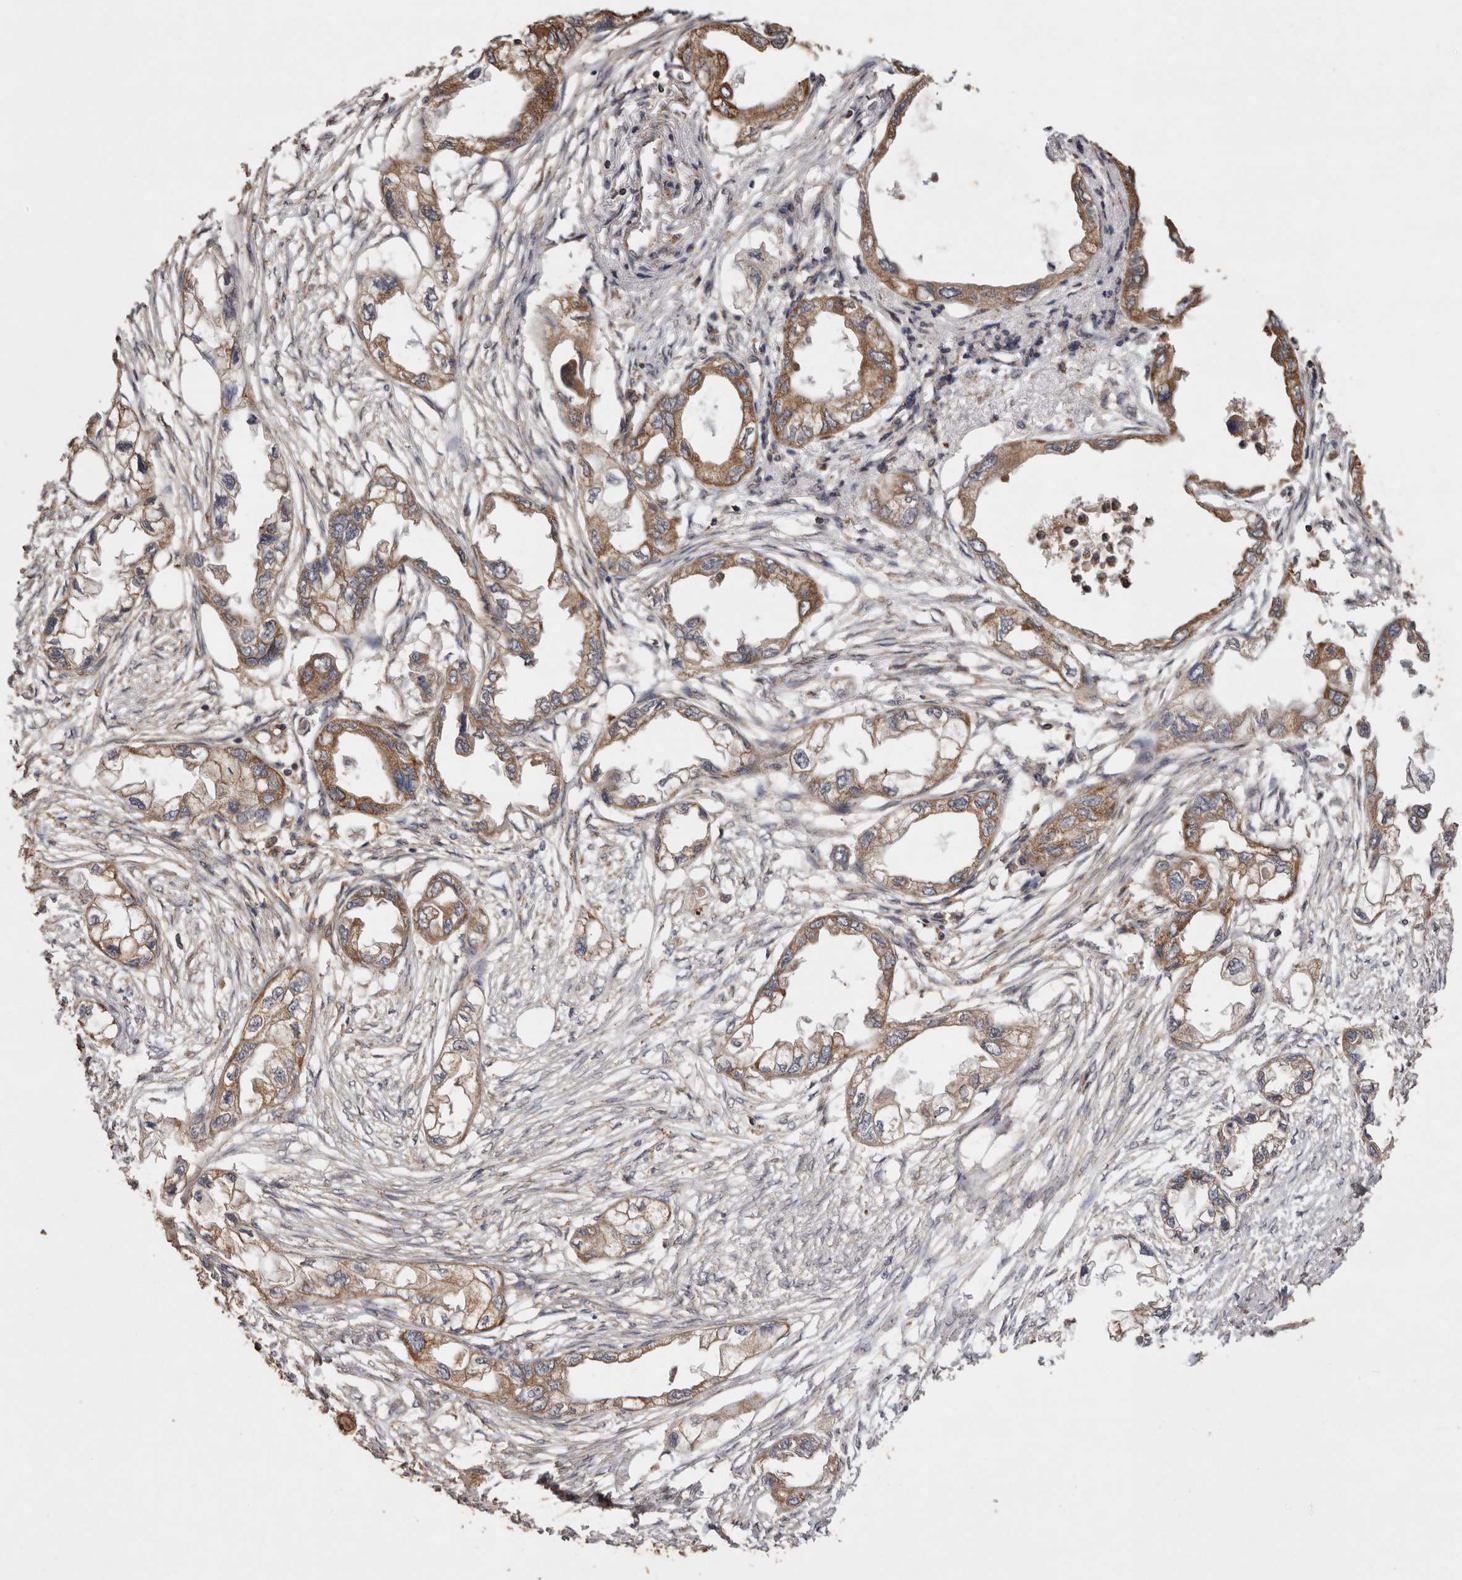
{"staining": {"intensity": "moderate", "quantity": ">75%", "location": "cytoplasmic/membranous"}, "tissue": "endometrial cancer", "cell_type": "Tumor cells", "image_type": "cancer", "snomed": [{"axis": "morphology", "description": "Adenocarcinoma, NOS"}, {"axis": "morphology", "description": "Adenocarcinoma, metastatic, NOS"}, {"axis": "topography", "description": "Adipose tissue"}, {"axis": "topography", "description": "Endometrium"}], "caption": "Human endometrial metastatic adenocarcinoma stained with a brown dye exhibits moderate cytoplasmic/membranous positive expression in approximately >75% of tumor cells.", "gene": "RWDD1", "patient": {"sex": "female", "age": 67}}